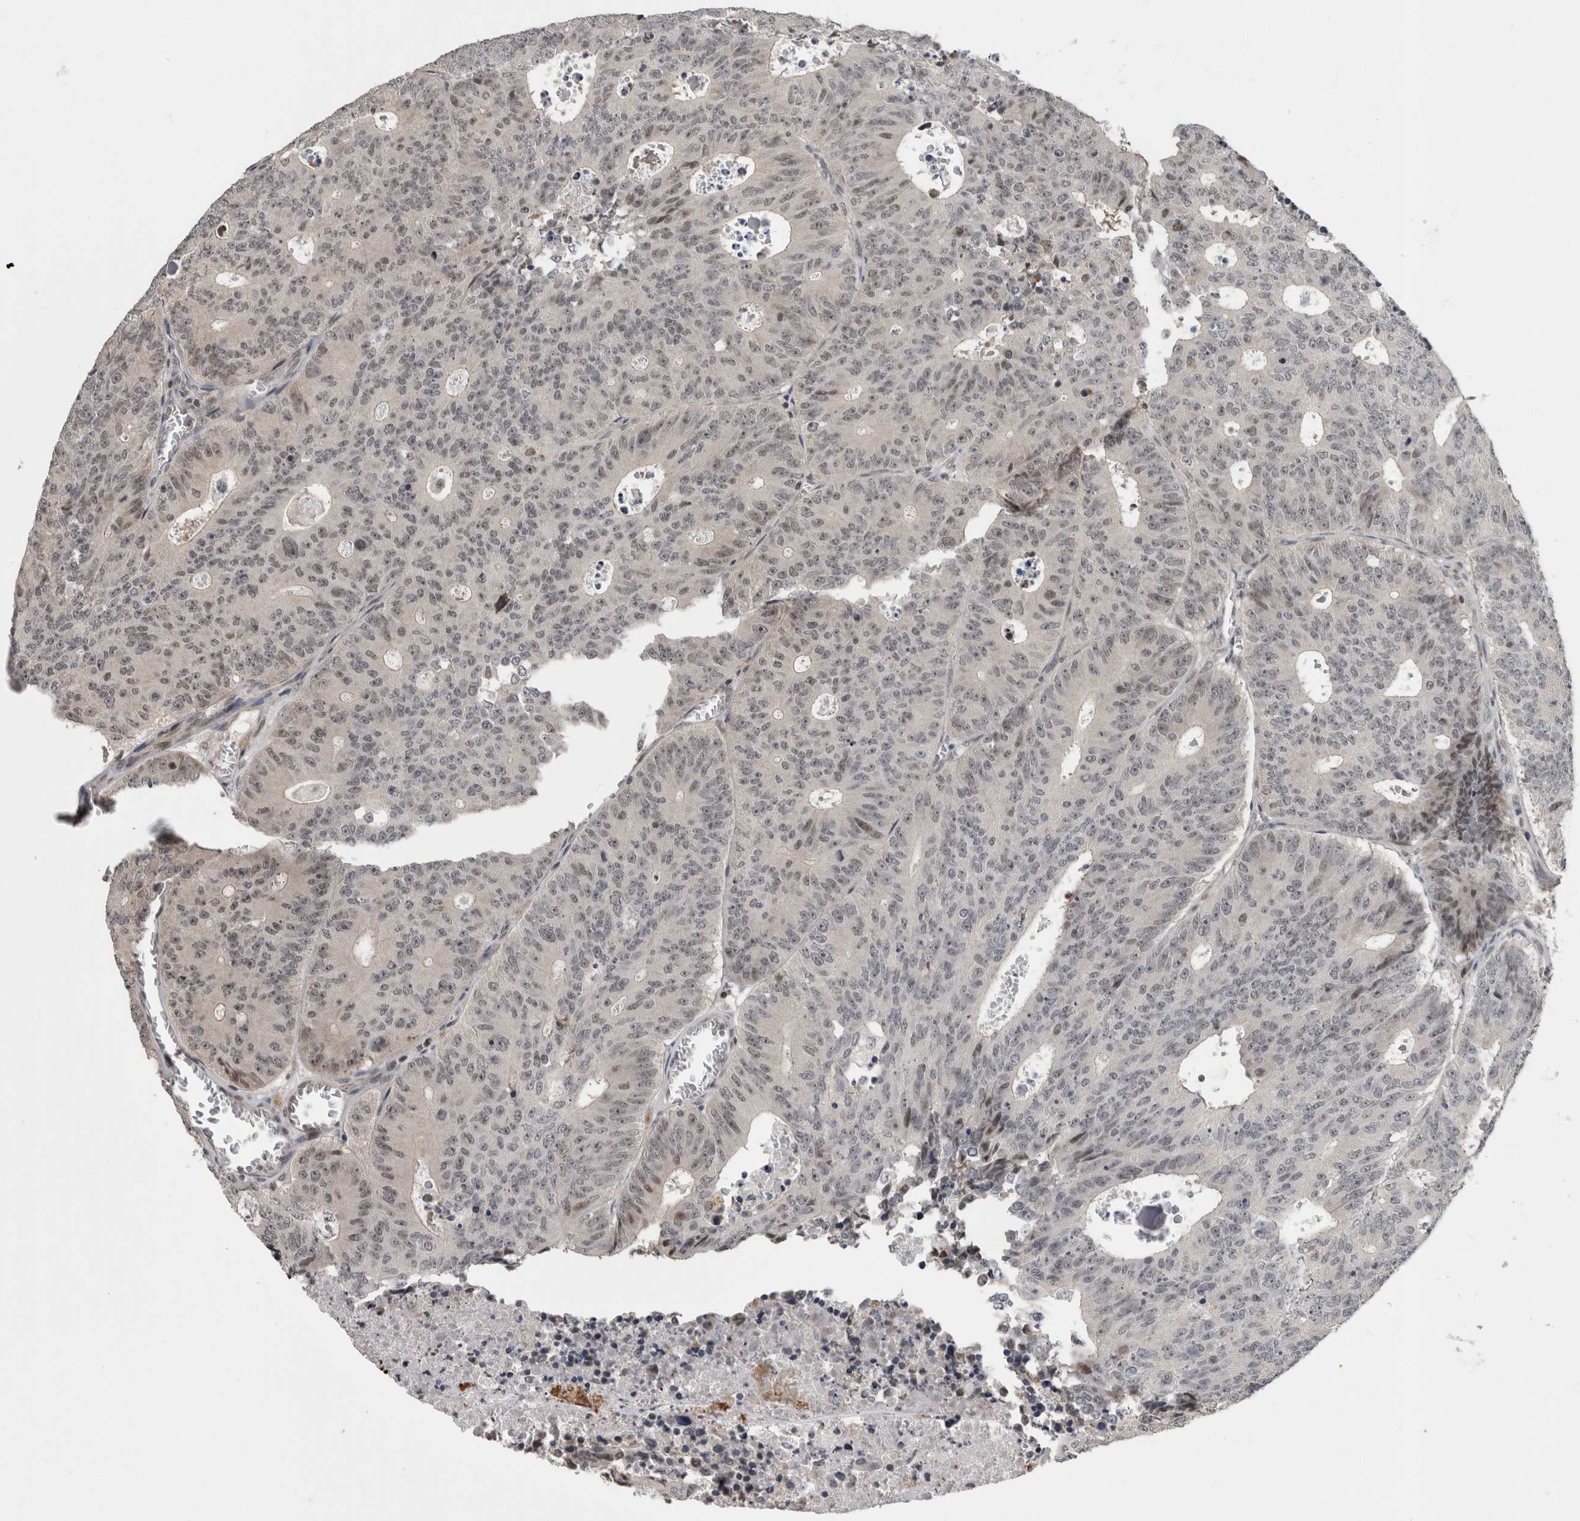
{"staining": {"intensity": "moderate", "quantity": "<25%", "location": "nuclear"}, "tissue": "colorectal cancer", "cell_type": "Tumor cells", "image_type": "cancer", "snomed": [{"axis": "morphology", "description": "Adenocarcinoma, NOS"}, {"axis": "topography", "description": "Colon"}], "caption": "Brown immunohistochemical staining in human colorectal cancer demonstrates moderate nuclear staining in about <25% of tumor cells.", "gene": "ZBTB11", "patient": {"sex": "male", "age": 87}}